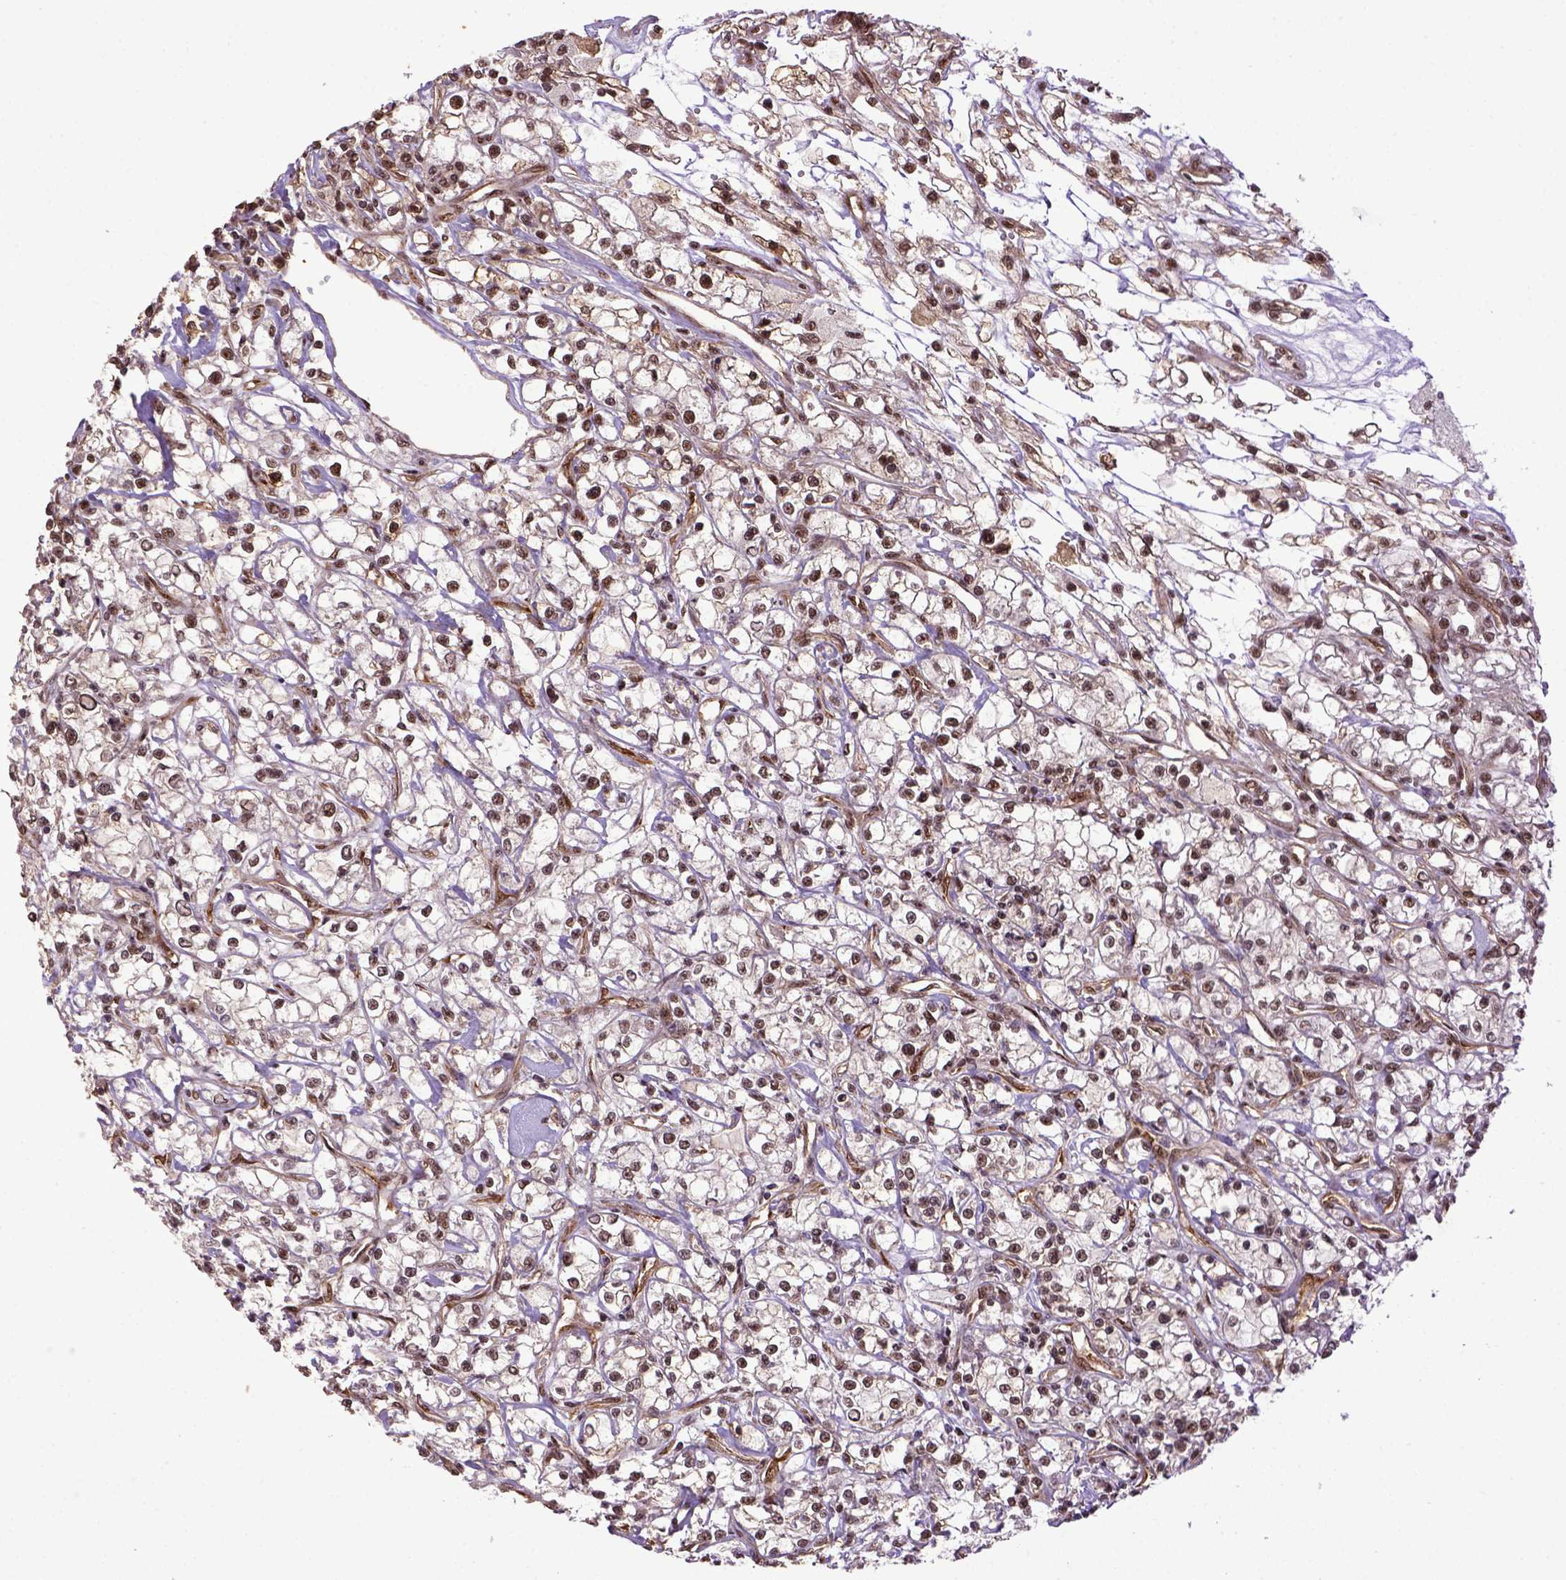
{"staining": {"intensity": "strong", "quantity": ">75%", "location": "nuclear"}, "tissue": "renal cancer", "cell_type": "Tumor cells", "image_type": "cancer", "snomed": [{"axis": "morphology", "description": "Adenocarcinoma, NOS"}, {"axis": "topography", "description": "Kidney"}], "caption": "A histopathology image of human adenocarcinoma (renal) stained for a protein reveals strong nuclear brown staining in tumor cells.", "gene": "PPIG", "patient": {"sex": "female", "age": 59}}